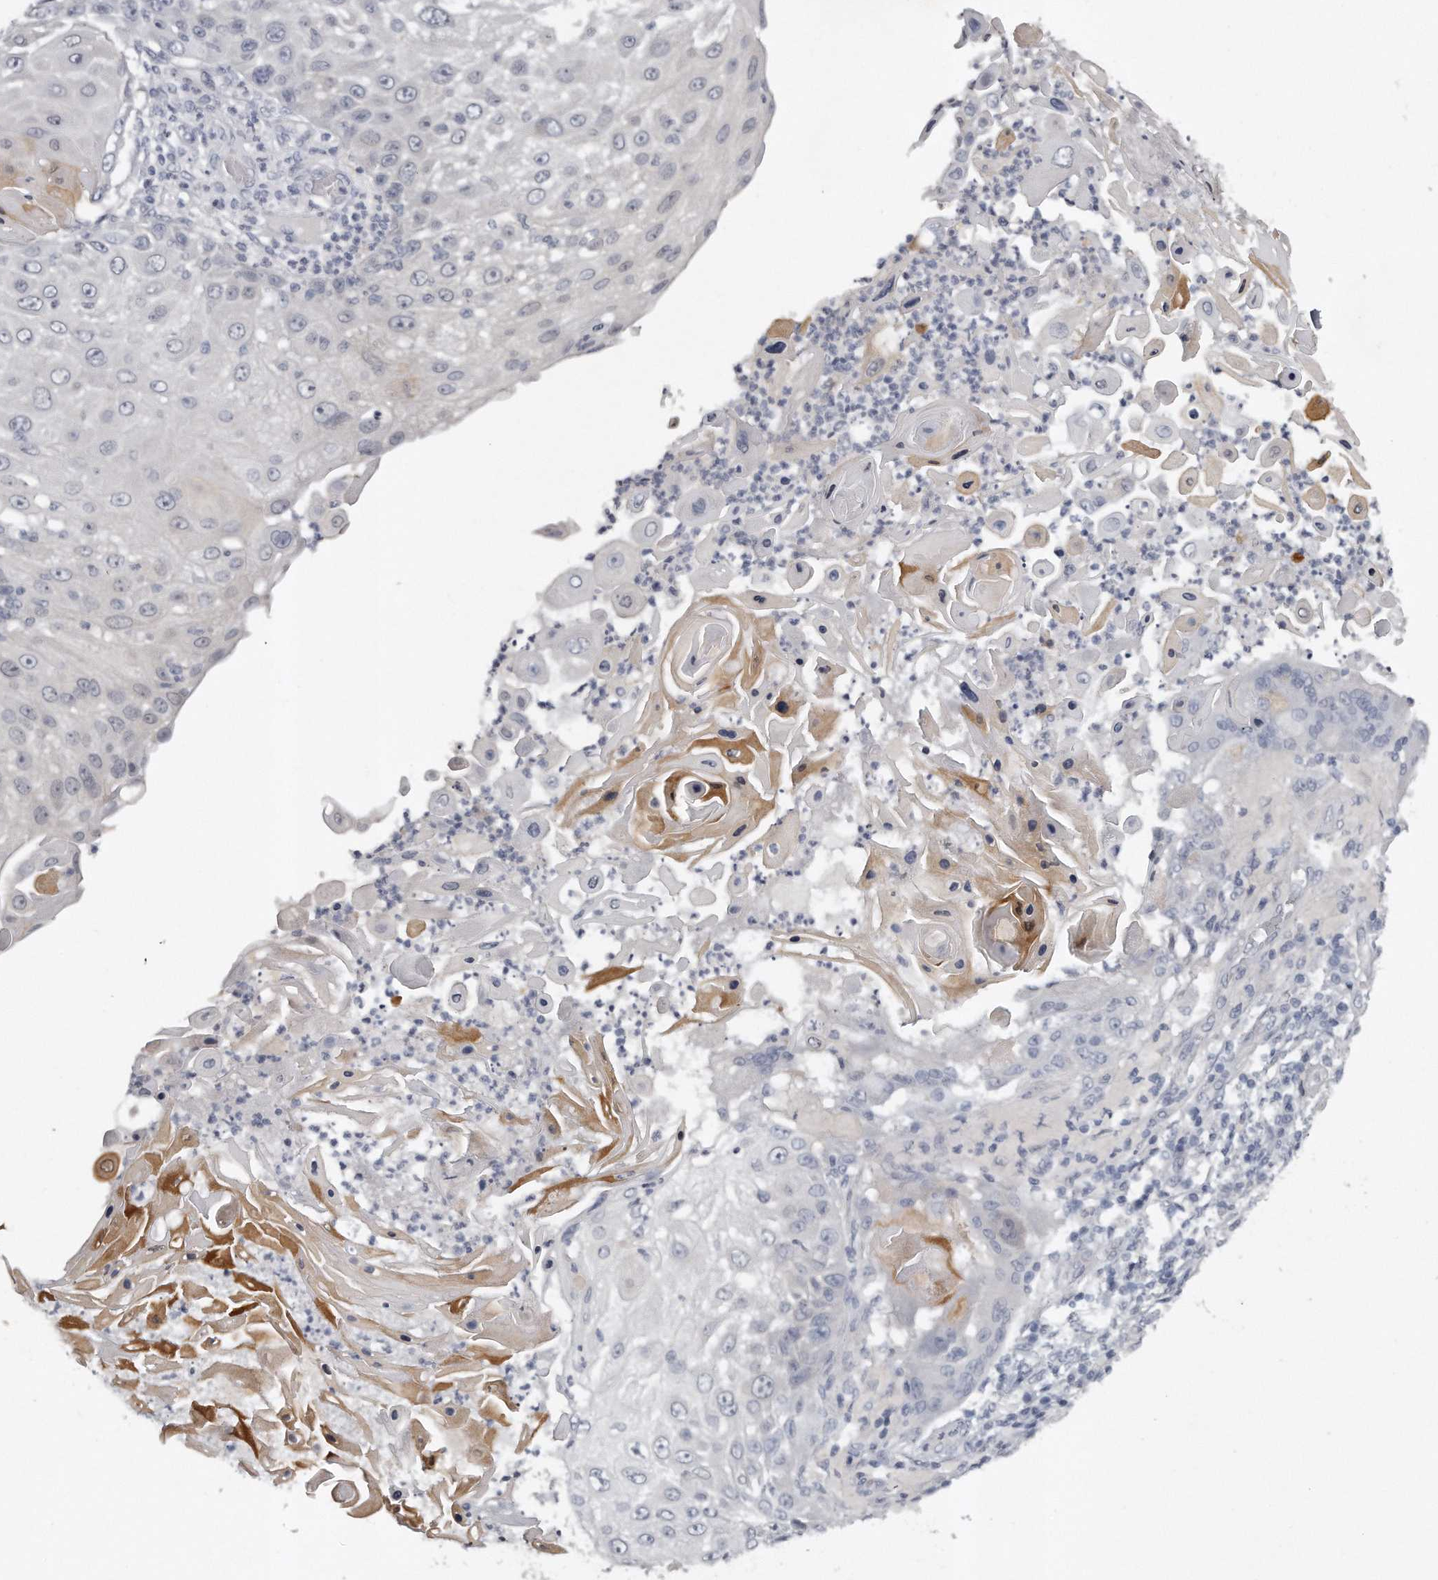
{"staining": {"intensity": "negative", "quantity": "none", "location": "none"}, "tissue": "skin cancer", "cell_type": "Tumor cells", "image_type": "cancer", "snomed": [{"axis": "morphology", "description": "Squamous cell carcinoma, NOS"}, {"axis": "topography", "description": "Skin"}], "caption": "Immunohistochemistry micrograph of skin cancer stained for a protein (brown), which demonstrates no staining in tumor cells.", "gene": "GGCT", "patient": {"sex": "female", "age": 44}}